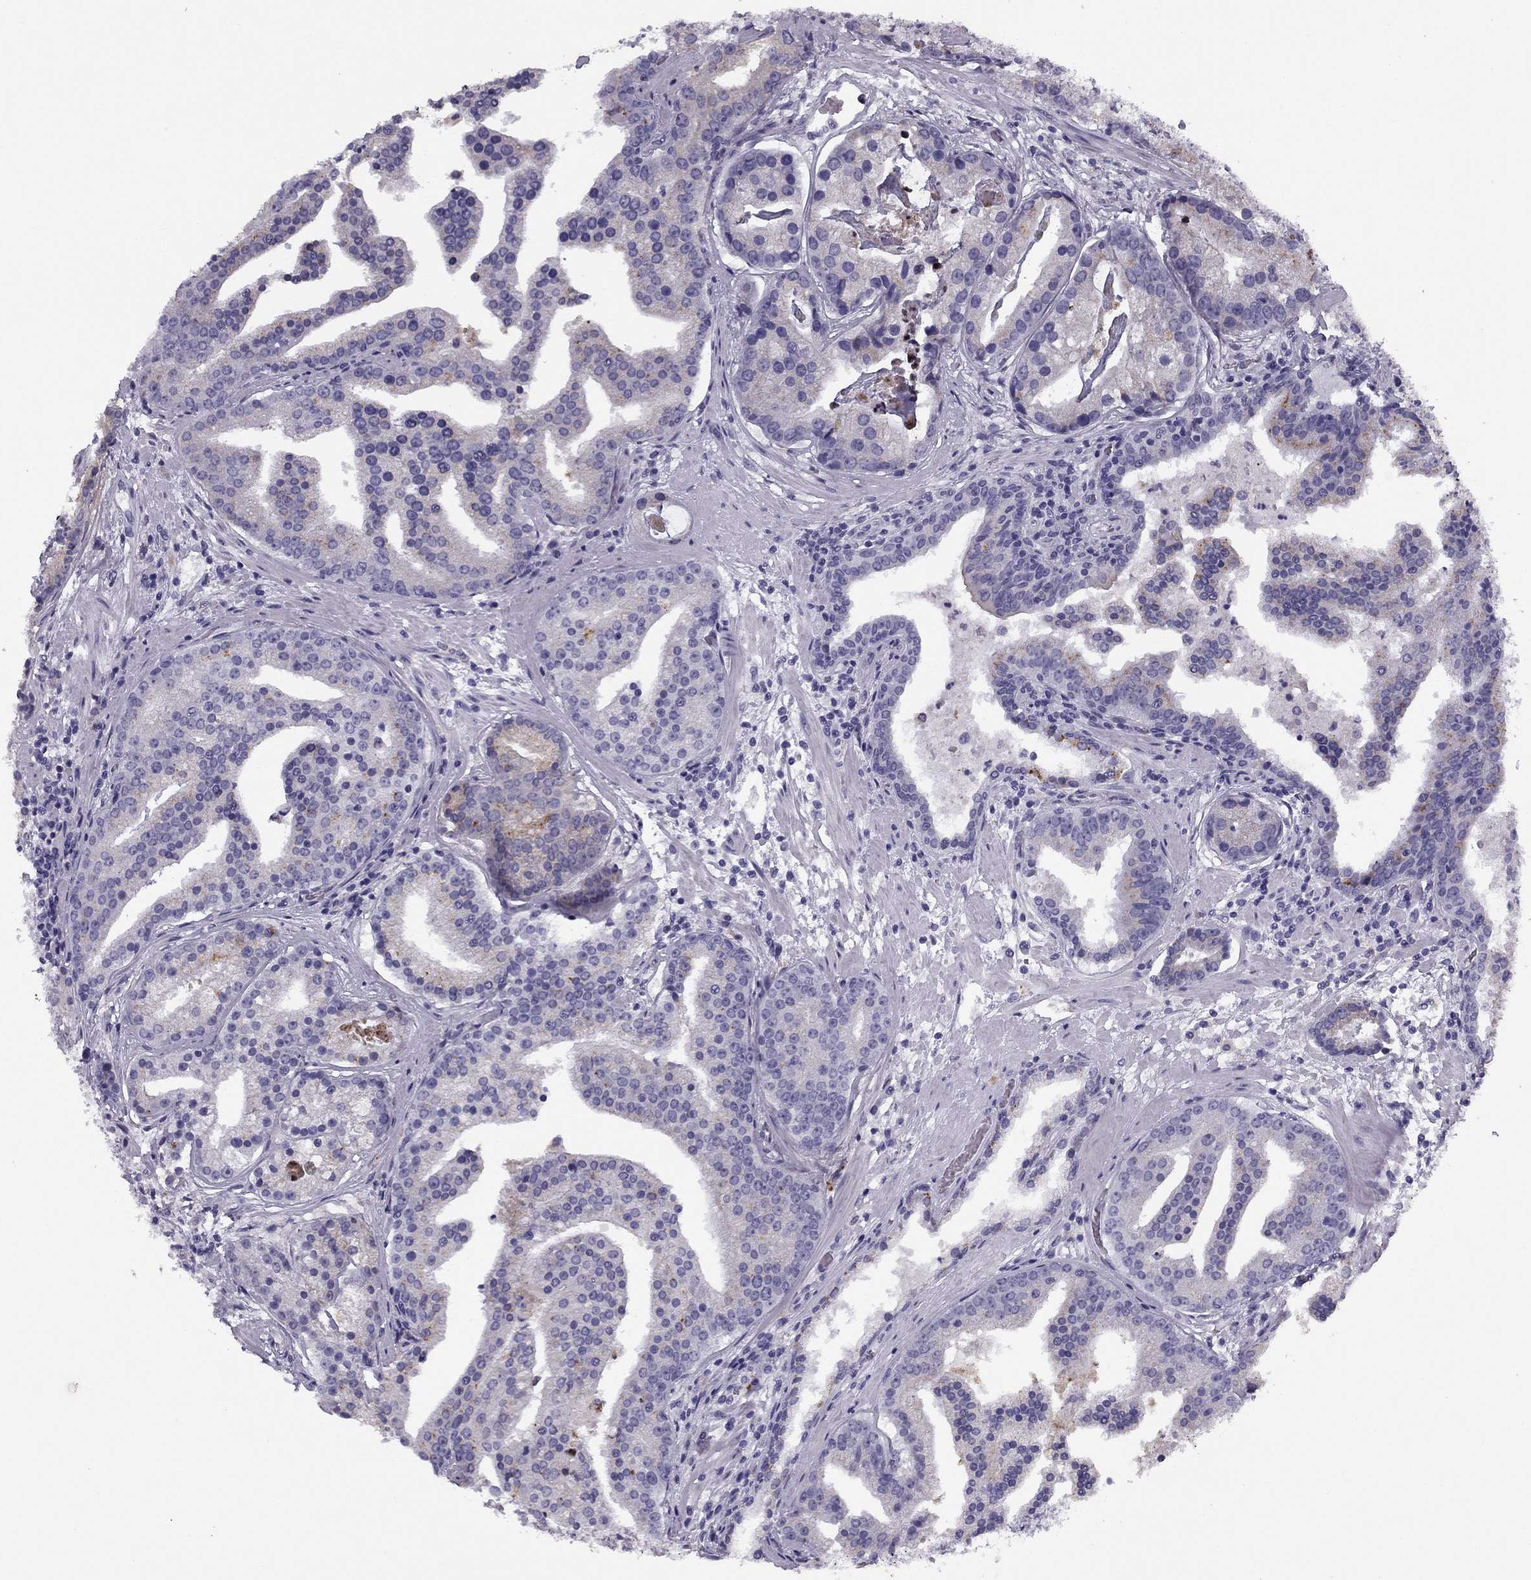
{"staining": {"intensity": "negative", "quantity": "none", "location": "none"}, "tissue": "prostate cancer", "cell_type": "Tumor cells", "image_type": "cancer", "snomed": [{"axis": "morphology", "description": "Adenocarcinoma, NOS"}, {"axis": "topography", "description": "Prostate and seminal vesicle, NOS"}, {"axis": "topography", "description": "Prostate"}], "caption": "This is an IHC histopathology image of prostate cancer (adenocarcinoma). There is no positivity in tumor cells.", "gene": "MC5R", "patient": {"sex": "male", "age": 44}}